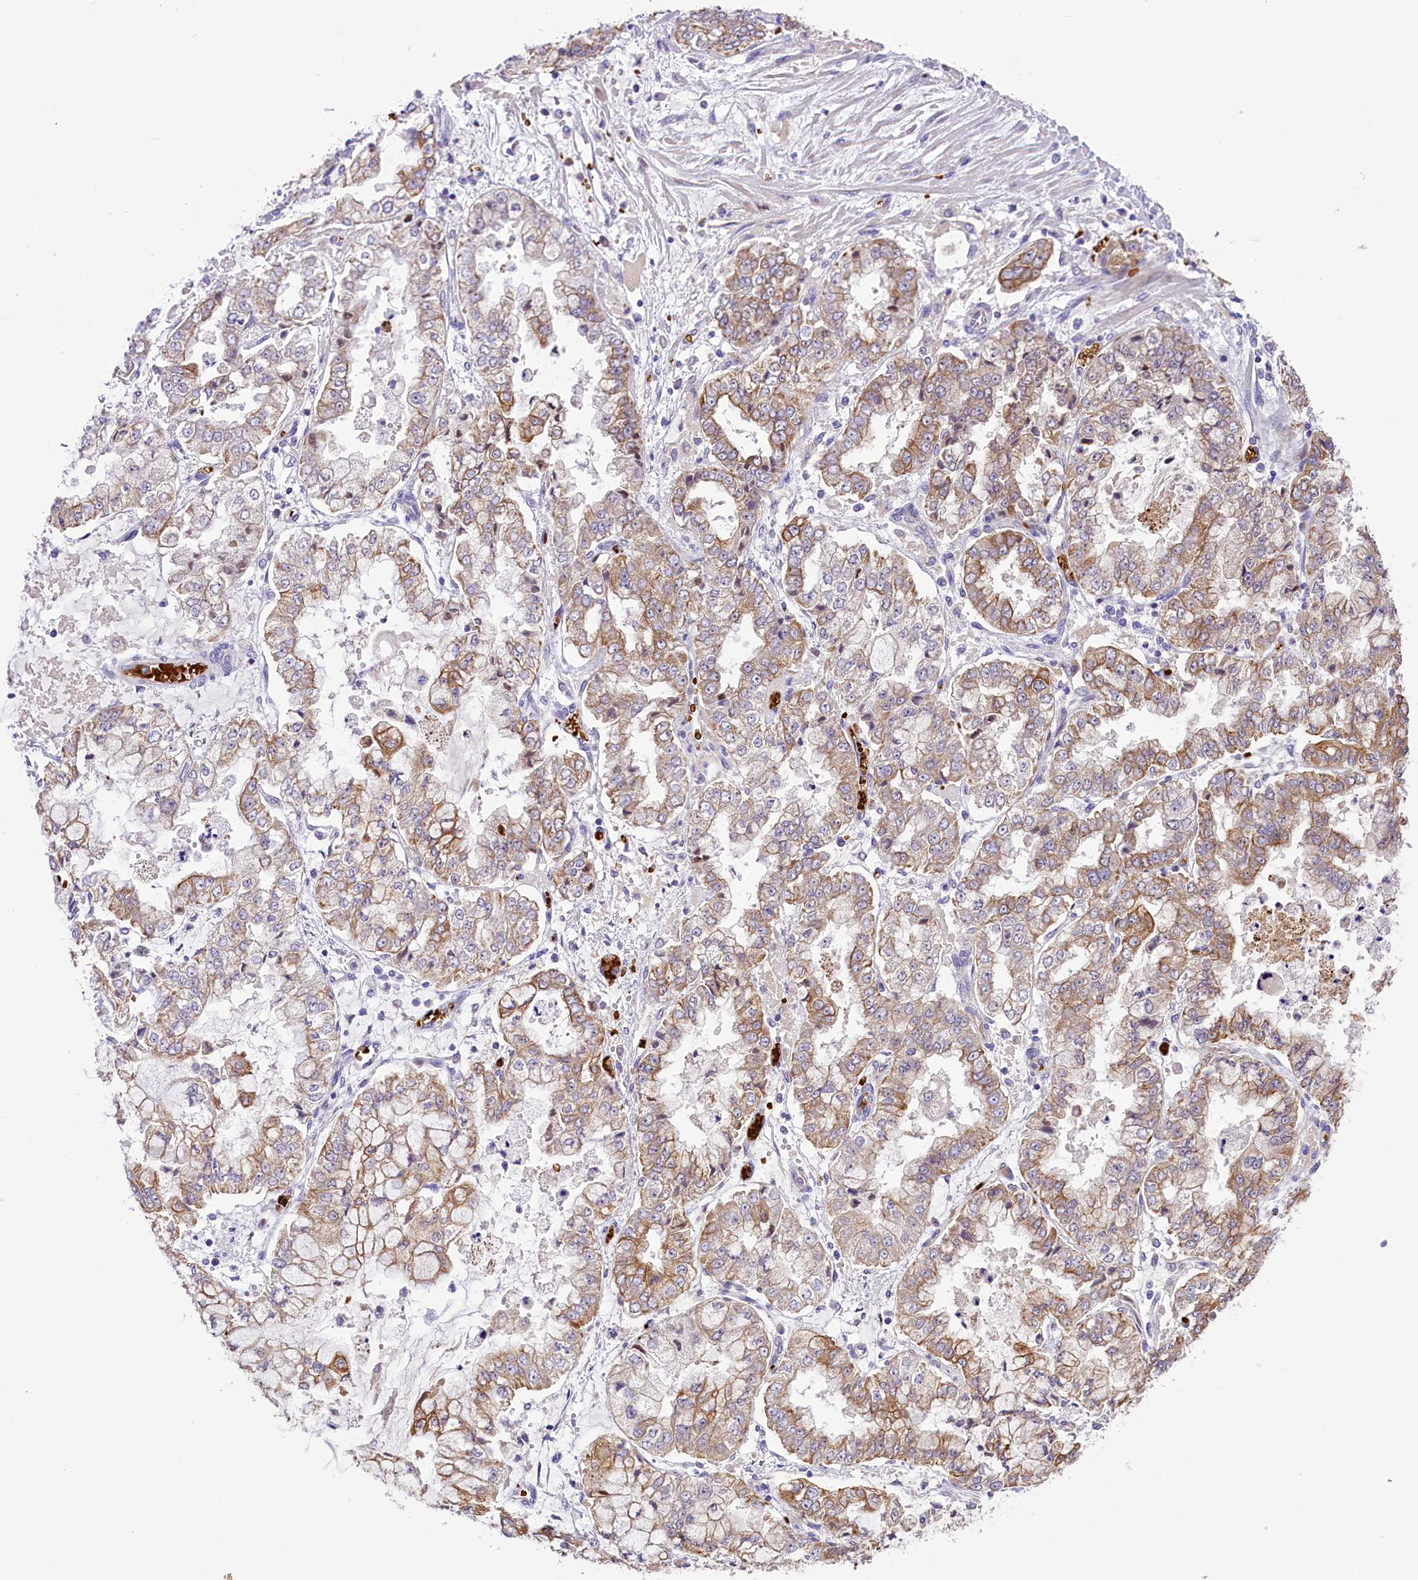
{"staining": {"intensity": "moderate", "quantity": "25%-75%", "location": "cytoplasmic/membranous"}, "tissue": "stomach cancer", "cell_type": "Tumor cells", "image_type": "cancer", "snomed": [{"axis": "morphology", "description": "Adenocarcinoma, NOS"}, {"axis": "topography", "description": "Stomach"}], "caption": "A high-resolution histopathology image shows IHC staining of stomach cancer (adenocarcinoma), which demonstrates moderate cytoplasmic/membranous positivity in about 25%-75% of tumor cells.", "gene": "LARP4", "patient": {"sex": "male", "age": 76}}